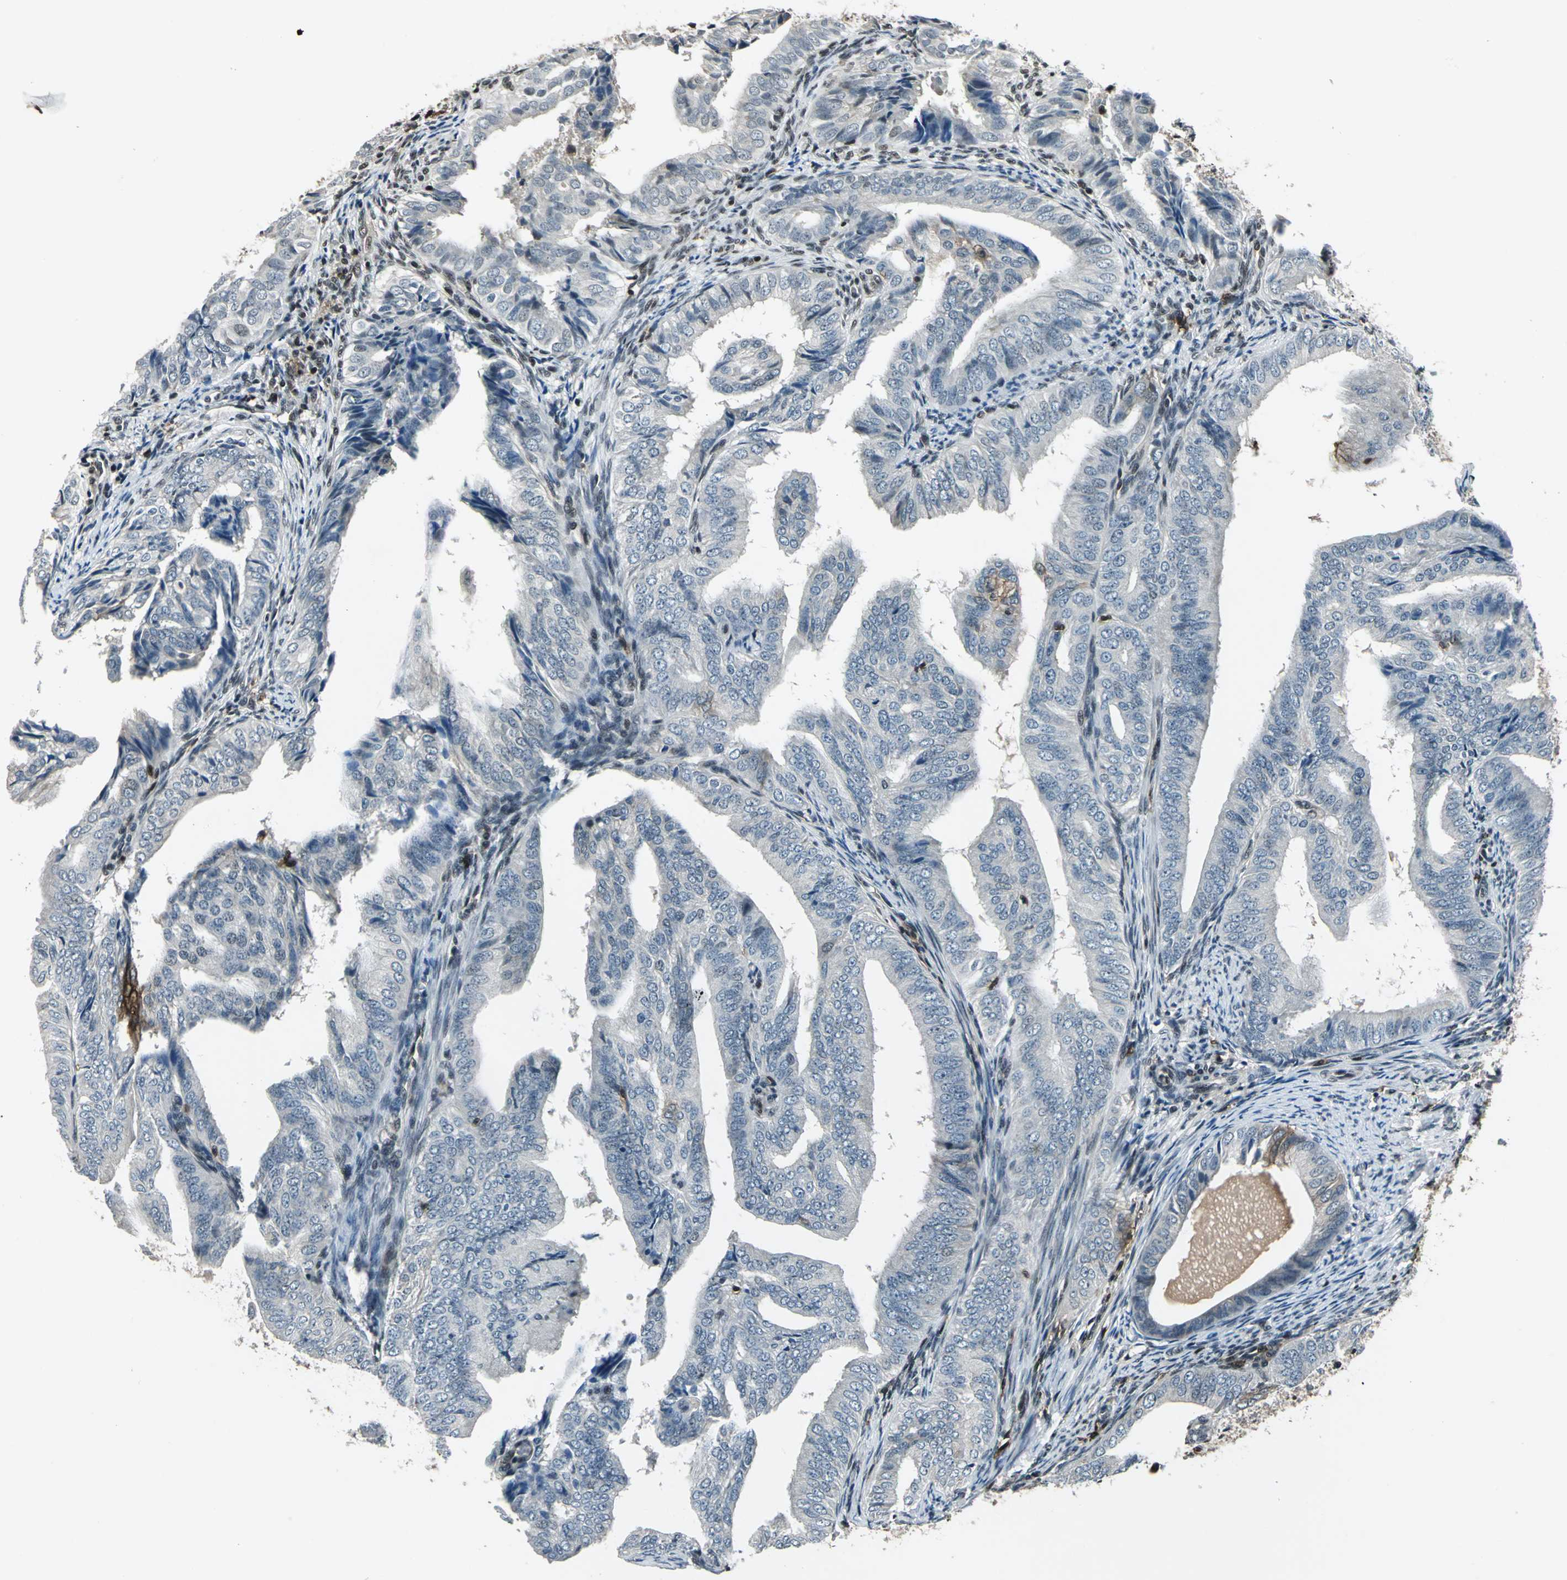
{"staining": {"intensity": "negative", "quantity": "none", "location": "none"}, "tissue": "endometrial cancer", "cell_type": "Tumor cells", "image_type": "cancer", "snomed": [{"axis": "morphology", "description": "Adenocarcinoma, NOS"}, {"axis": "topography", "description": "Endometrium"}], "caption": "Protein analysis of endometrial cancer exhibits no significant staining in tumor cells. (Brightfield microscopy of DAB (3,3'-diaminobenzidine) IHC at high magnification).", "gene": "NR2C2", "patient": {"sex": "female", "age": 58}}